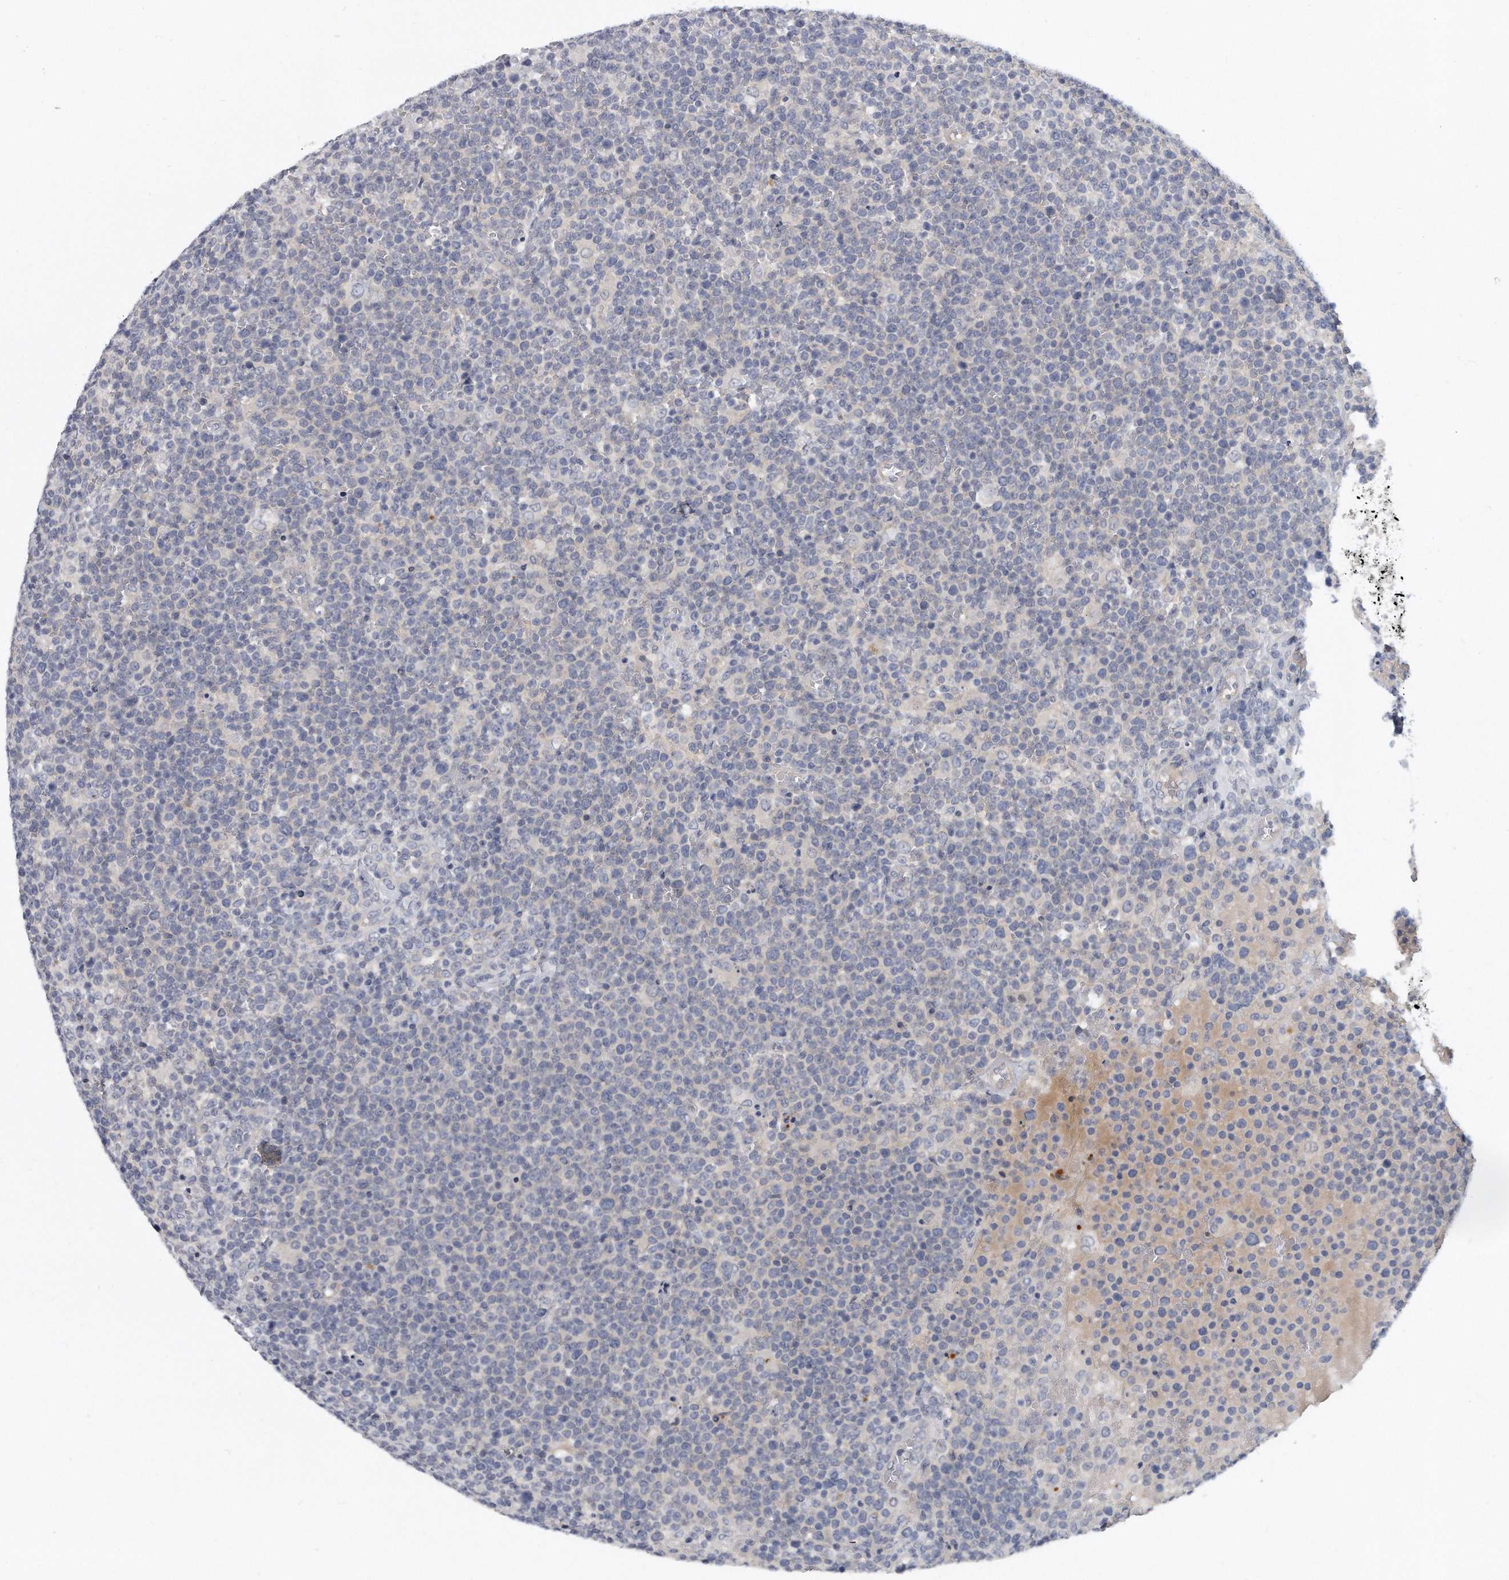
{"staining": {"intensity": "negative", "quantity": "none", "location": "none"}, "tissue": "lymphoma", "cell_type": "Tumor cells", "image_type": "cancer", "snomed": [{"axis": "morphology", "description": "Malignant lymphoma, non-Hodgkin's type, High grade"}, {"axis": "topography", "description": "Lymph node"}], "caption": "High magnification brightfield microscopy of lymphoma stained with DAB (3,3'-diaminobenzidine) (brown) and counterstained with hematoxylin (blue): tumor cells show no significant positivity. (DAB immunohistochemistry (IHC) with hematoxylin counter stain).", "gene": "KLHL7", "patient": {"sex": "male", "age": 61}}